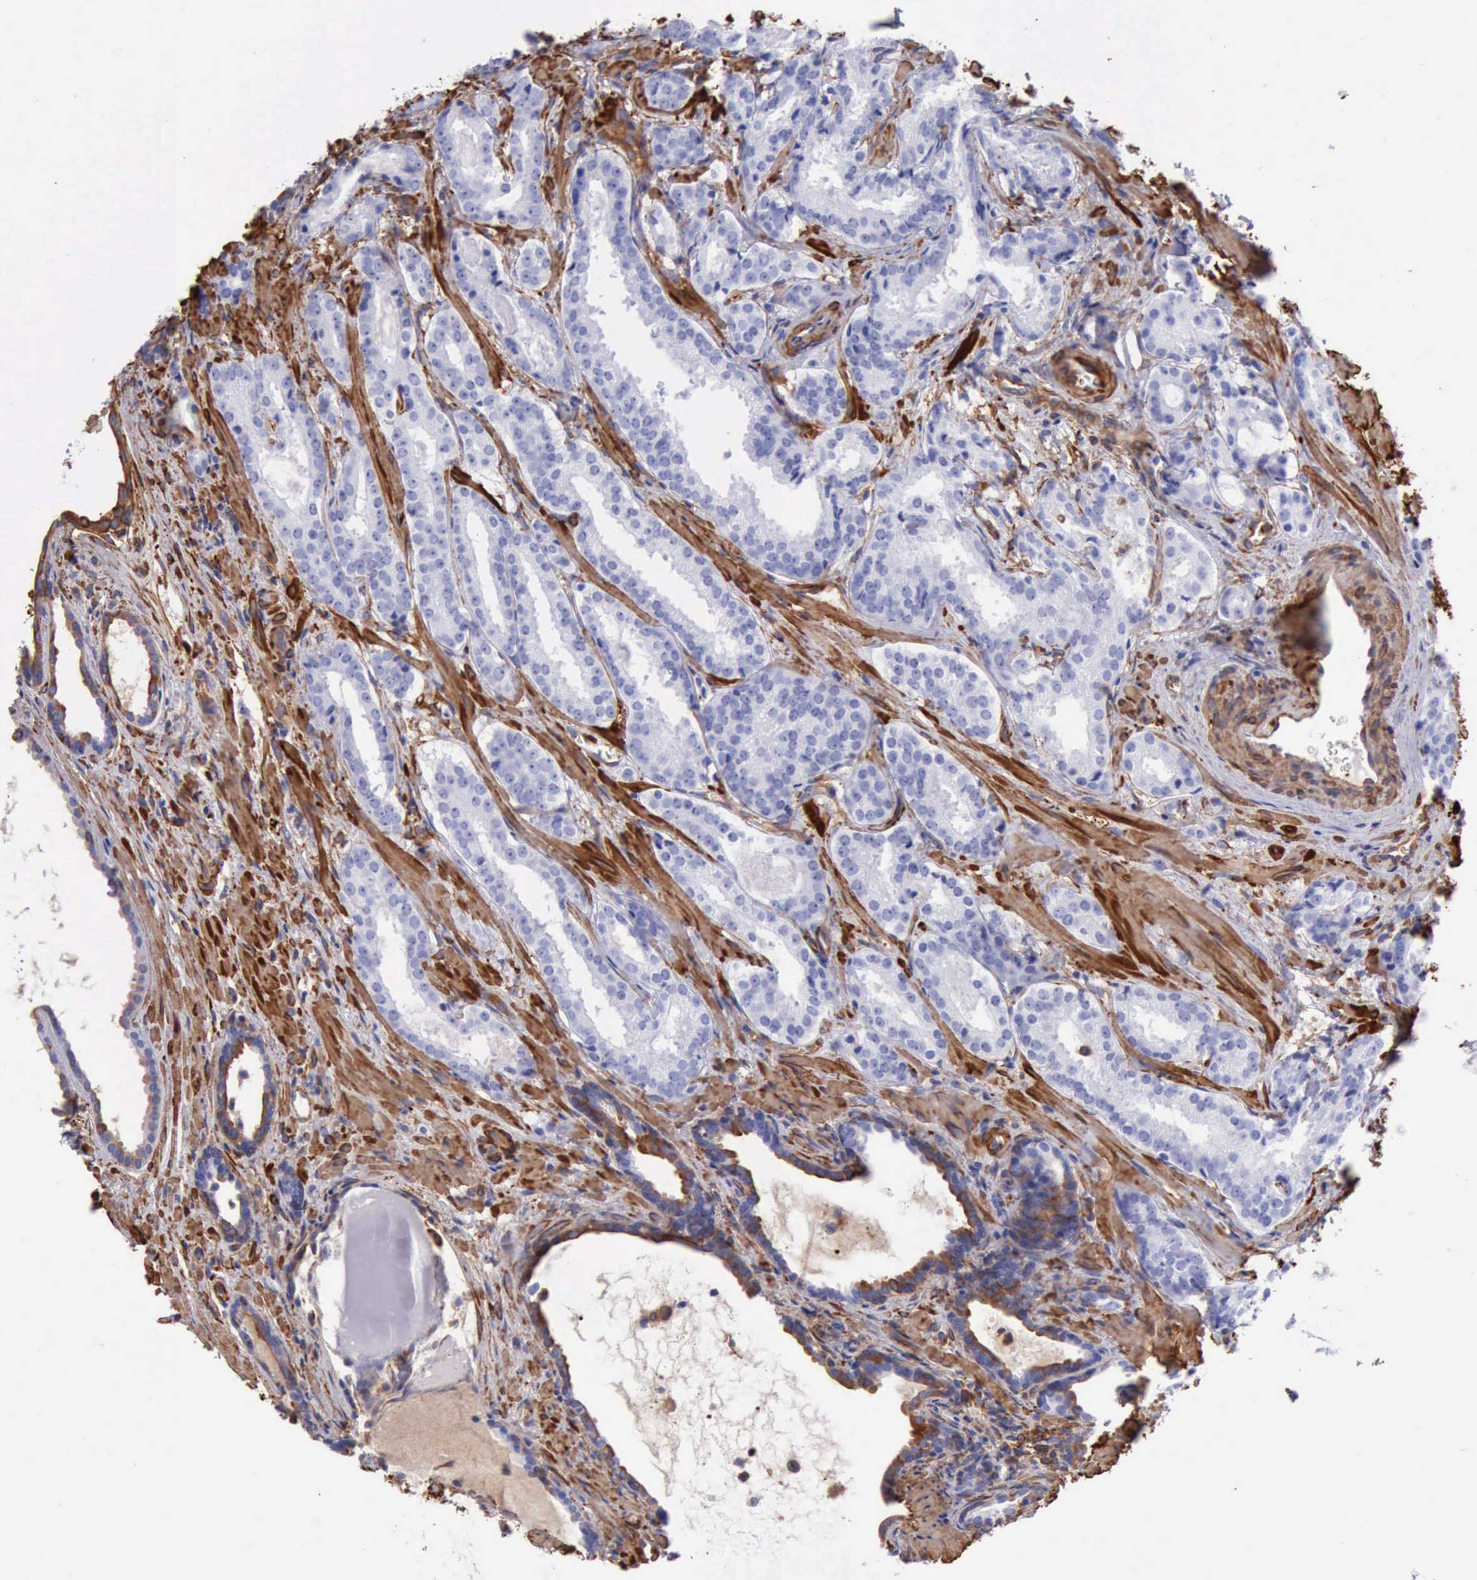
{"staining": {"intensity": "negative", "quantity": "none", "location": "none"}, "tissue": "prostate cancer", "cell_type": "Tumor cells", "image_type": "cancer", "snomed": [{"axis": "morphology", "description": "Adenocarcinoma, Medium grade"}, {"axis": "topography", "description": "Prostate"}], "caption": "DAB immunohistochemical staining of prostate cancer shows no significant positivity in tumor cells.", "gene": "FLNA", "patient": {"sex": "male", "age": 64}}